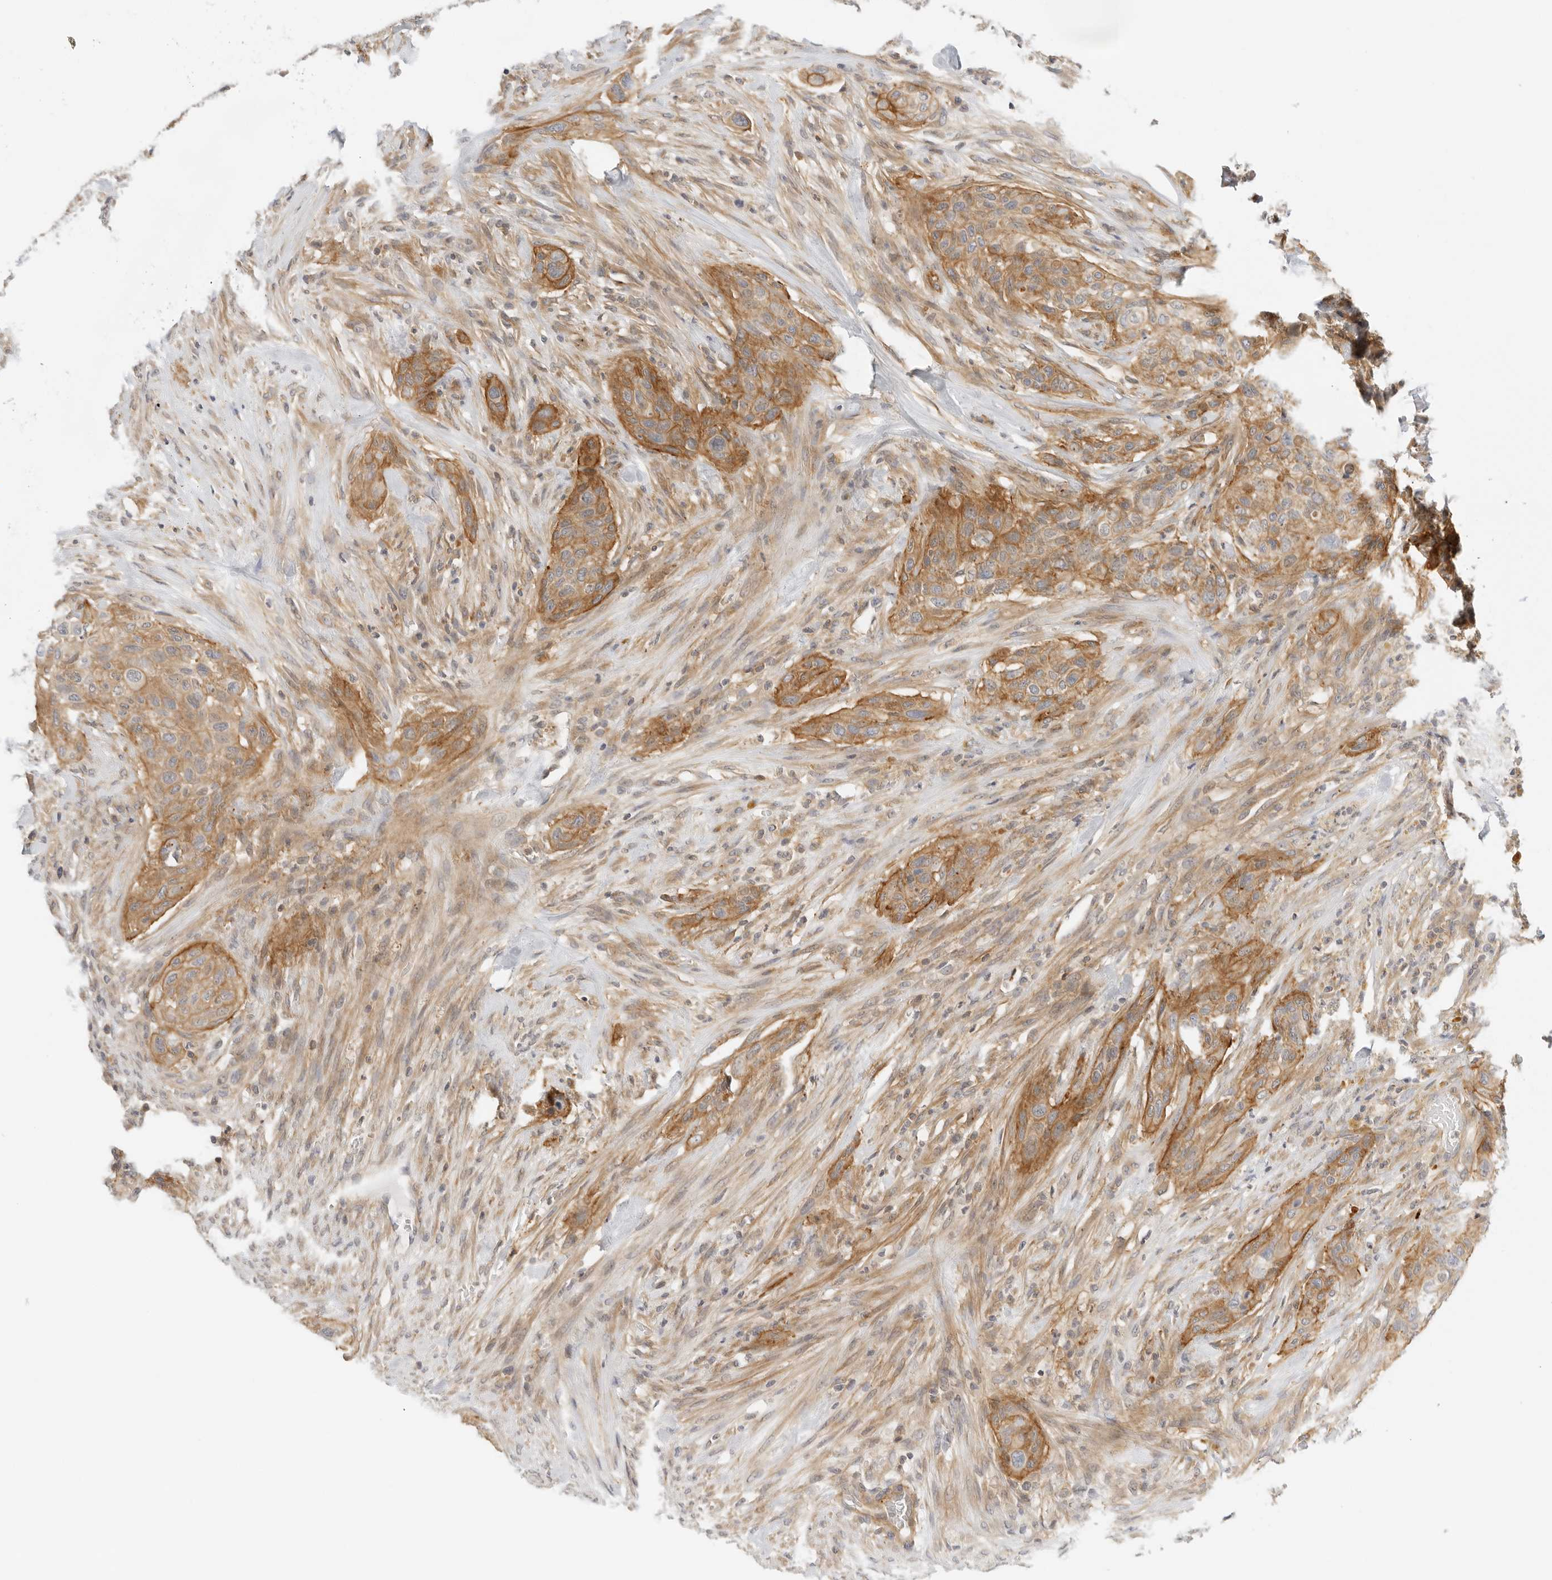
{"staining": {"intensity": "moderate", "quantity": ">75%", "location": "cytoplasmic/membranous"}, "tissue": "urothelial cancer", "cell_type": "Tumor cells", "image_type": "cancer", "snomed": [{"axis": "morphology", "description": "Urothelial carcinoma, High grade"}, {"axis": "topography", "description": "Urinary bladder"}], "caption": "Immunohistochemical staining of high-grade urothelial carcinoma displays medium levels of moderate cytoplasmic/membranous protein staining in approximately >75% of tumor cells.", "gene": "OSCP1", "patient": {"sex": "male", "age": 35}}